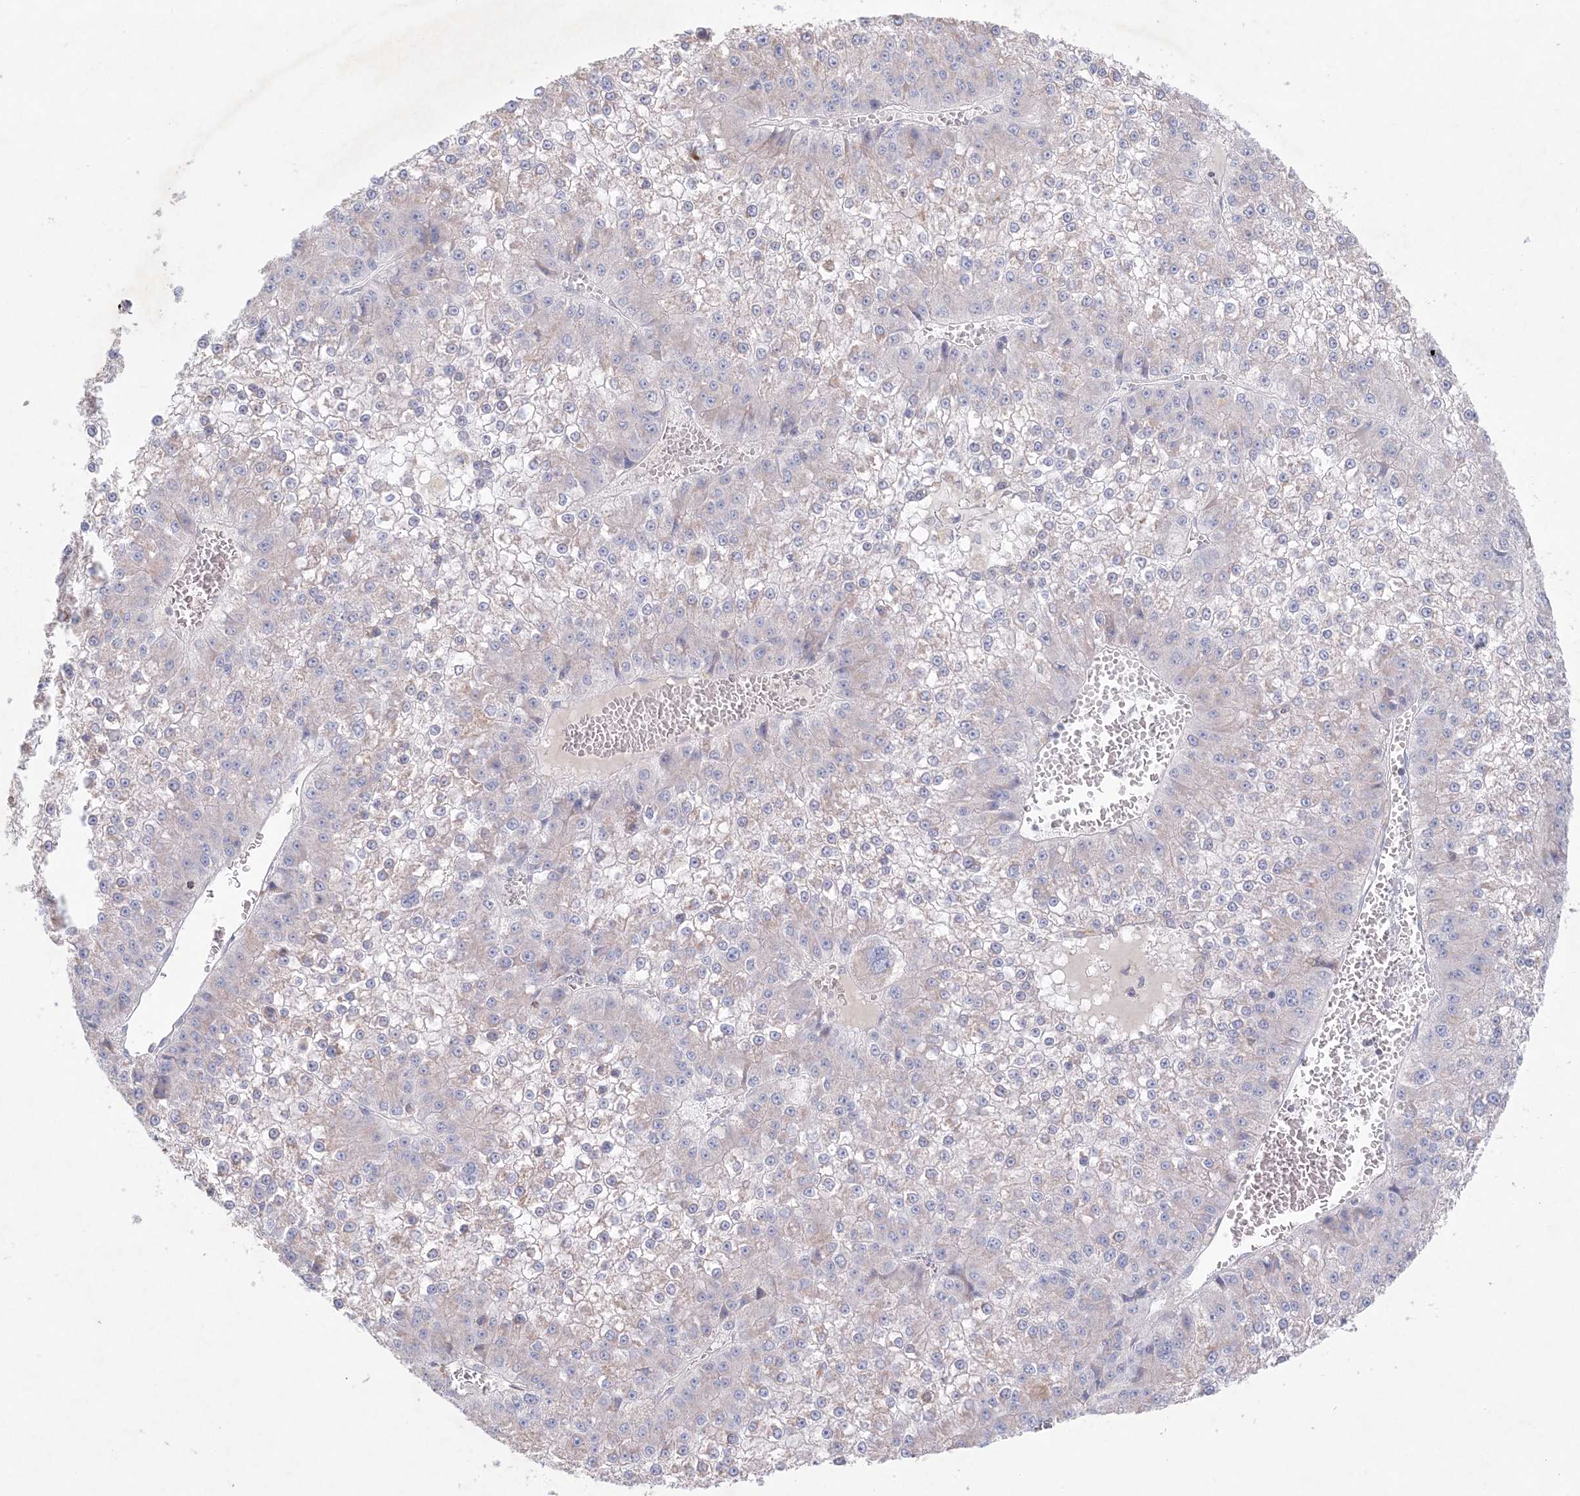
{"staining": {"intensity": "negative", "quantity": "none", "location": "none"}, "tissue": "liver cancer", "cell_type": "Tumor cells", "image_type": "cancer", "snomed": [{"axis": "morphology", "description": "Carcinoma, Hepatocellular, NOS"}, {"axis": "topography", "description": "Liver"}], "caption": "This is an IHC micrograph of human liver cancer. There is no positivity in tumor cells.", "gene": "KCTD6", "patient": {"sex": "female", "age": 73}}